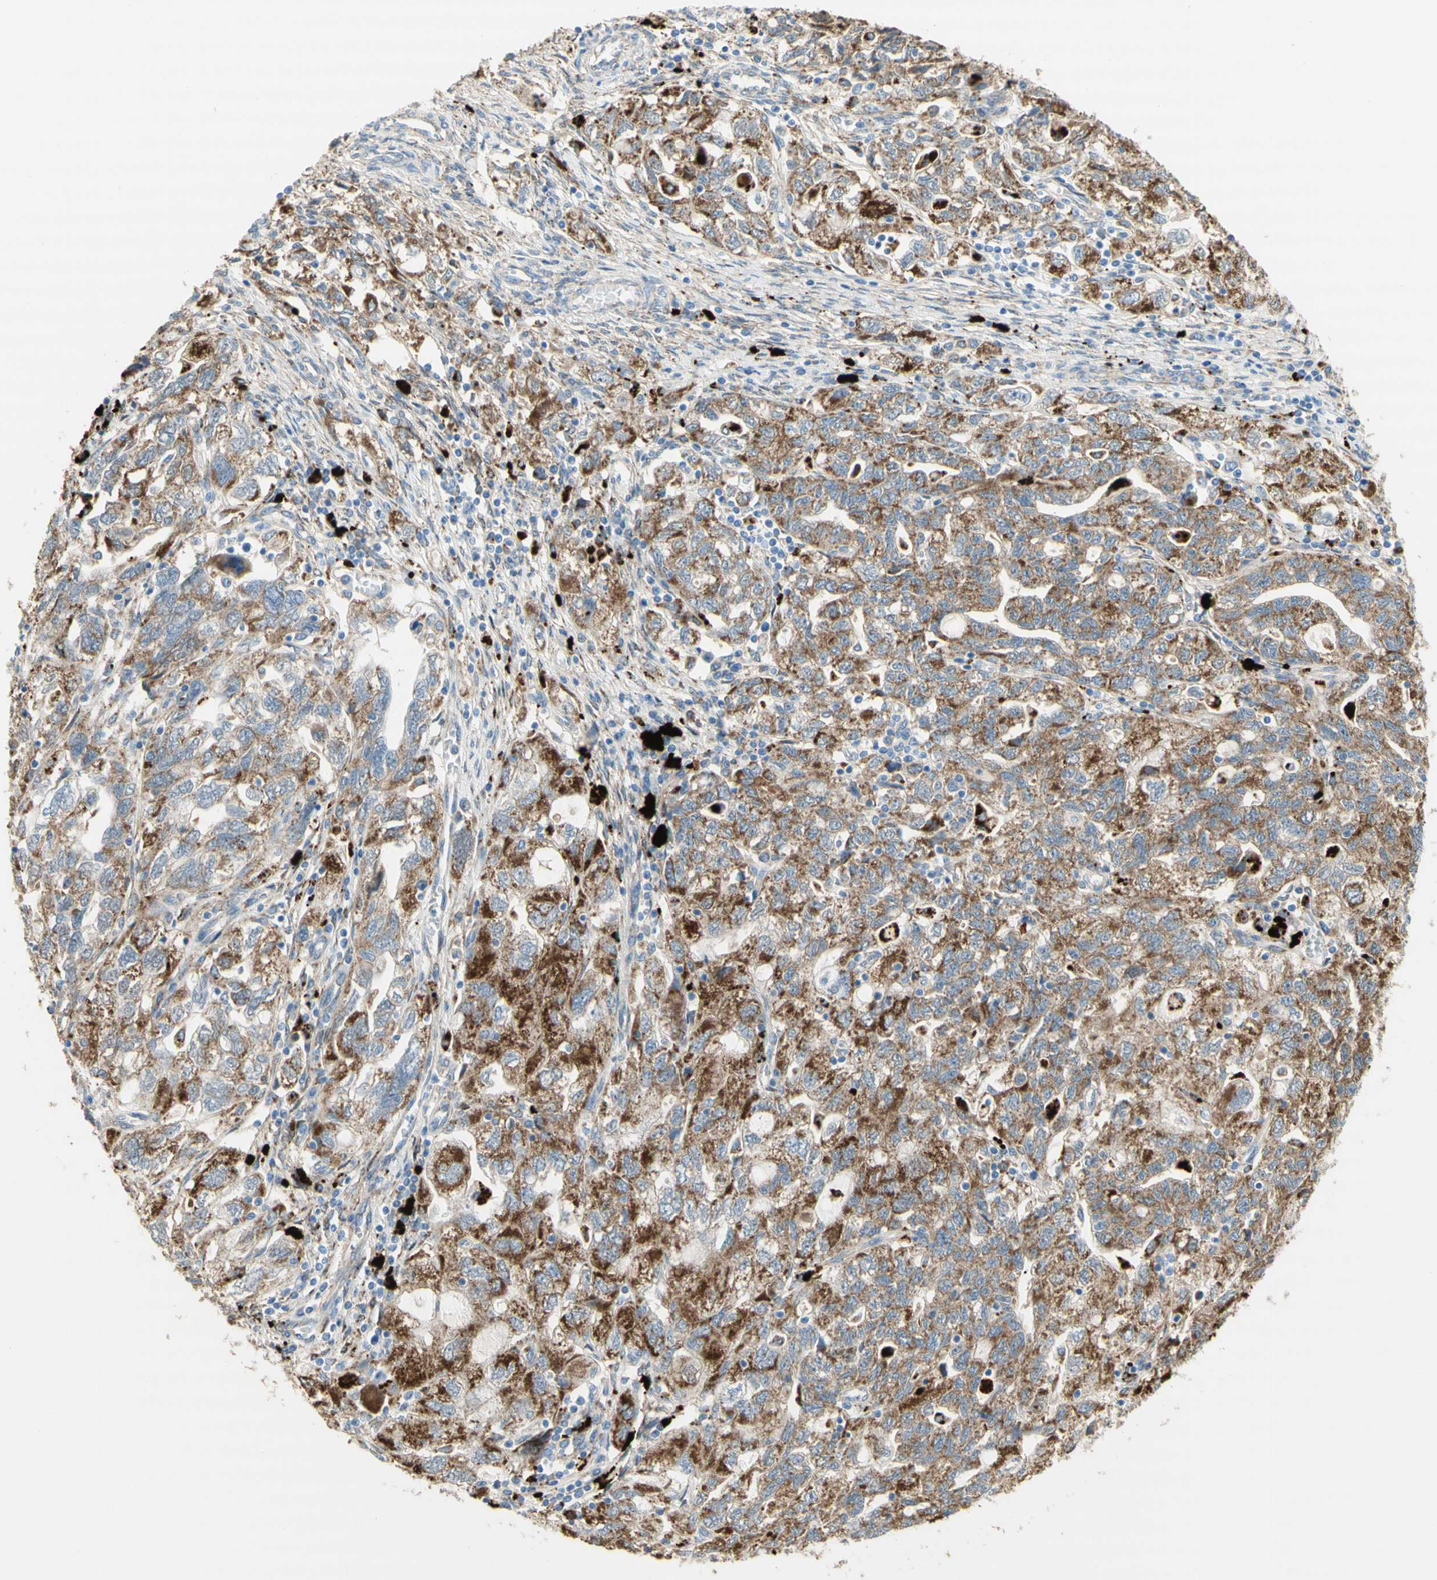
{"staining": {"intensity": "moderate", "quantity": ">75%", "location": "cytoplasmic/membranous"}, "tissue": "ovarian cancer", "cell_type": "Tumor cells", "image_type": "cancer", "snomed": [{"axis": "morphology", "description": "Carcinoma, NOS"}, {"axis": "morphology", "description": "Cystadenocarcinoma, serous, NOS"}, {"axis": "topography", "description": "Ovary"}], "caption": "Ovarian carcinoma stained with immunohistochemistry (IHC) displays moderate cytoplasmic/membranous expression in about >75% of tumor cells.", "gene": "URB2", "patient": {"sex": "female", "age": 69}}